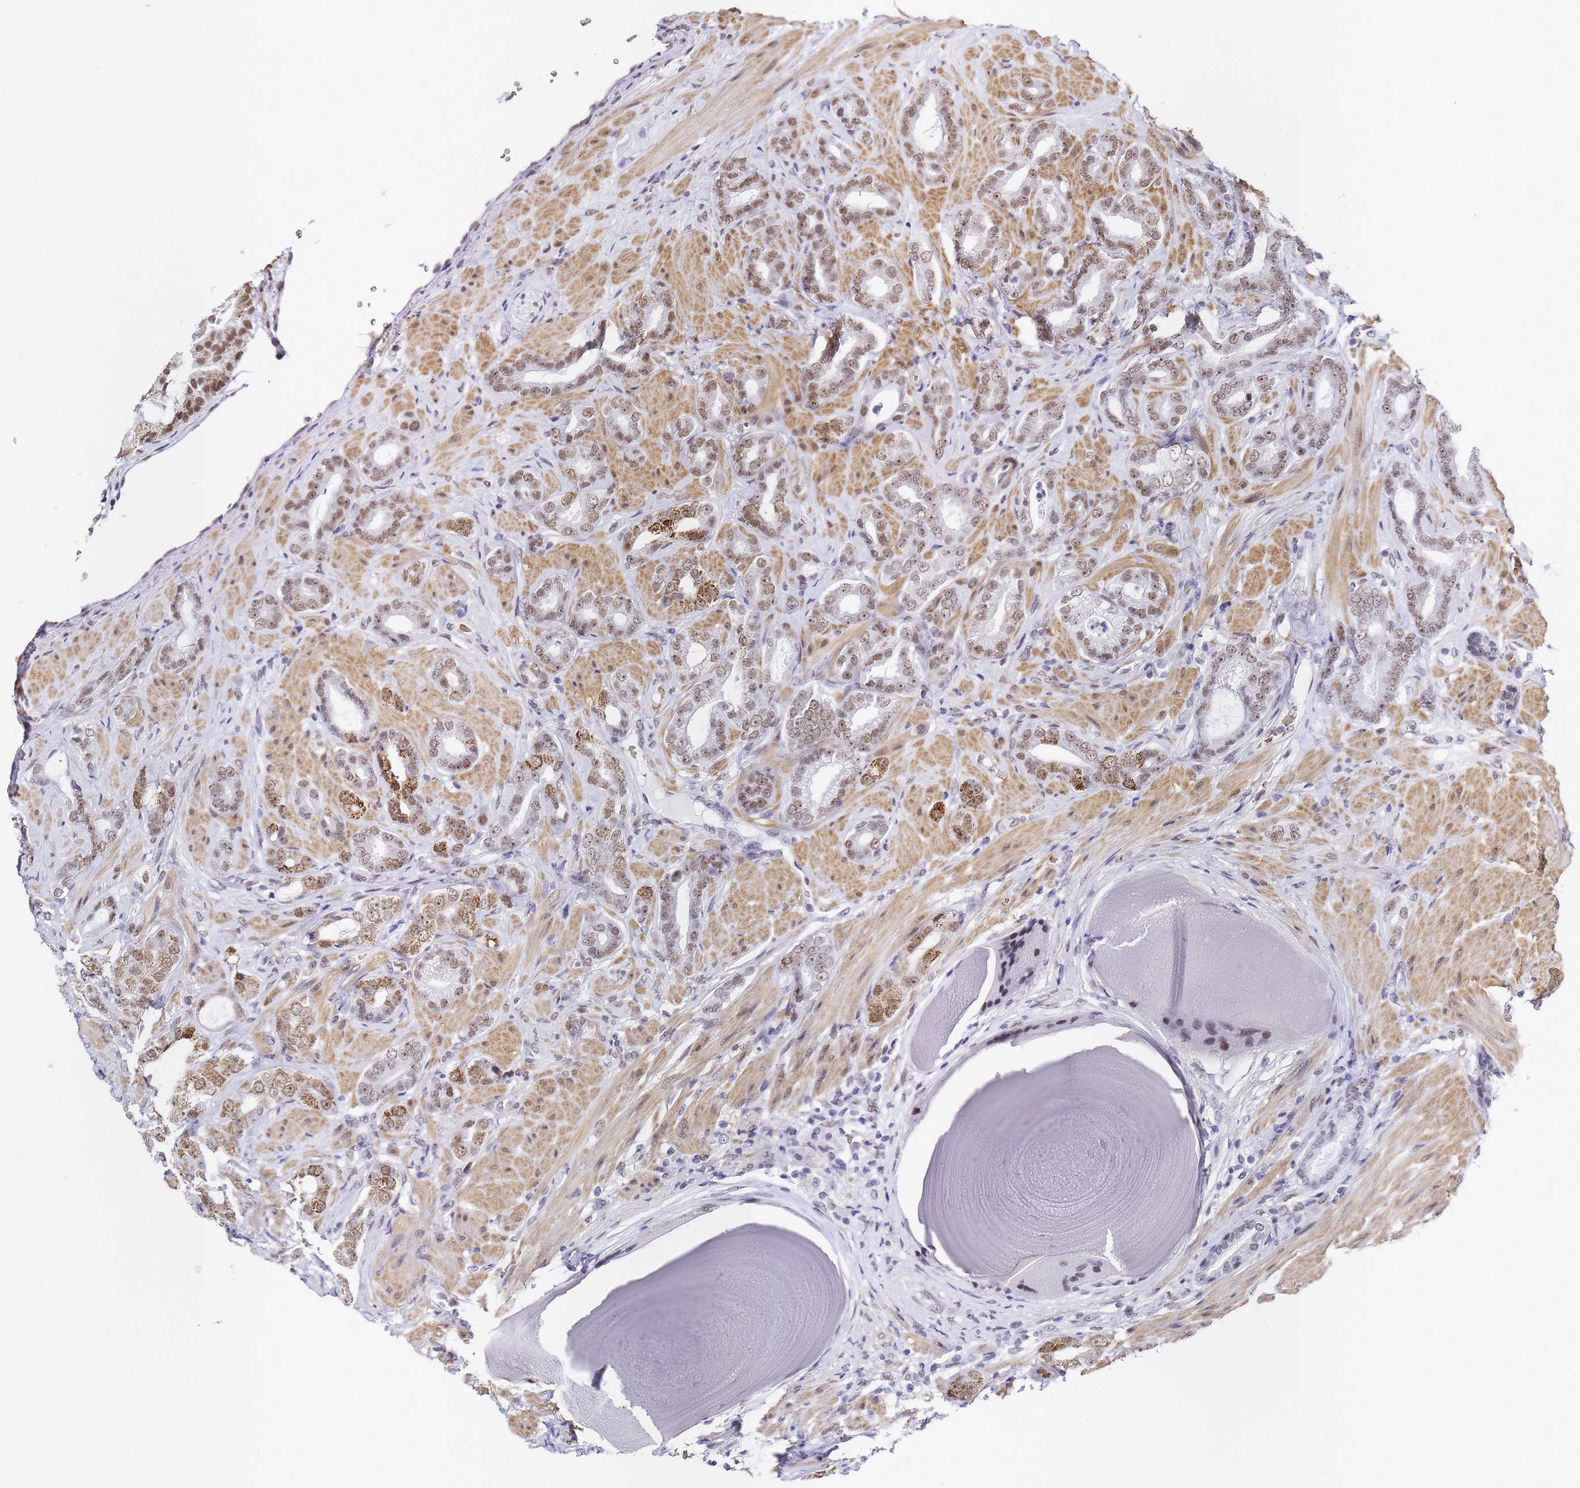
{"staining": {"intensity": "moderate", "quantity": ">75%", "location": "cytoplasmic/membranous,nuclear"}, "tissue": "prostate cancer", "cell_type": "Tumor cells", "image_type": "cancer", "snomed": [{"axis": "morphology", "description": "Adenocarcinoma, Low grade"}, {"axis": "topography", "description": "Prostate"}], "caption": "The micrograph reveals staining of prostate cancer (low-grade adenocarcinoma), revealing moderate cytoplasmic/membranous and nuclear protein expression (brown color) within tumor cells. (Stains: DAB (3,3'-diaminobenzidine) in brown, nuclei in blue, Microscopy: brightfield microscopy at high magnification).", "gene": "POLR1A", "patient": {"sex": "male", "age": 57}}